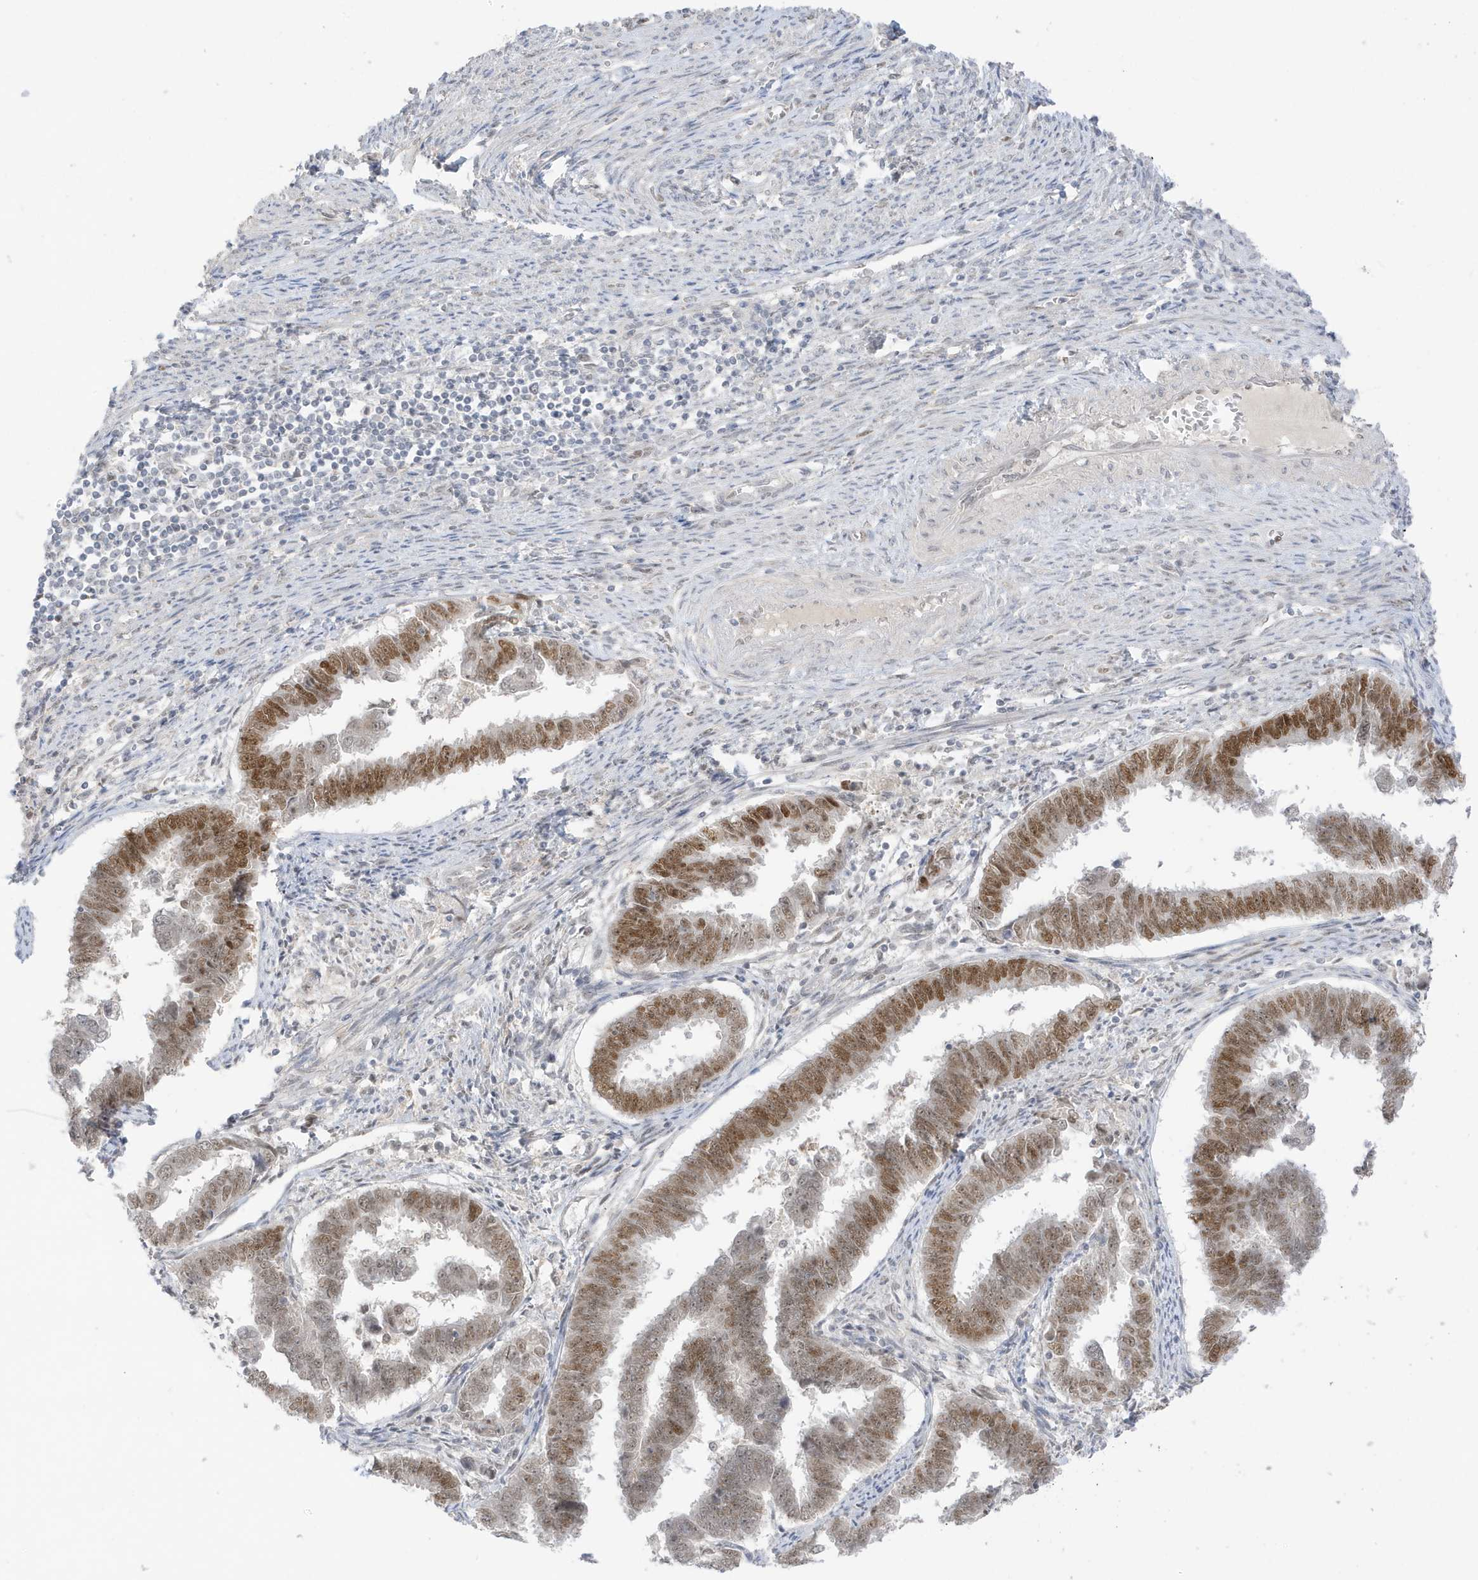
{"staining": {"intensity": "moderate", "quantity": ">75%", "location": "nuclear"}, "tissue": "endometrial cancer", "cell_type": "Tumor cells", "image_type": "cancer", "snomed": [{"axis": "morphology", "description": "Adenocarcinoma, NOS"}, {"axis": "topography", "description": "Endometrium"}], "caption": "An immunohistochemistry micrograph of tumor tissue is shown. Protein staining in brown shows moderate nuclear positivity in adenocarcinoma (endometrial) within tumor cells. The protein of interest is stained brown, and the nuclei are stained in blue (DAB IHC with brightfield microscopy, high magnification).", "gene": "MSL3", "patient": {"sex": "female", "age": 75}}